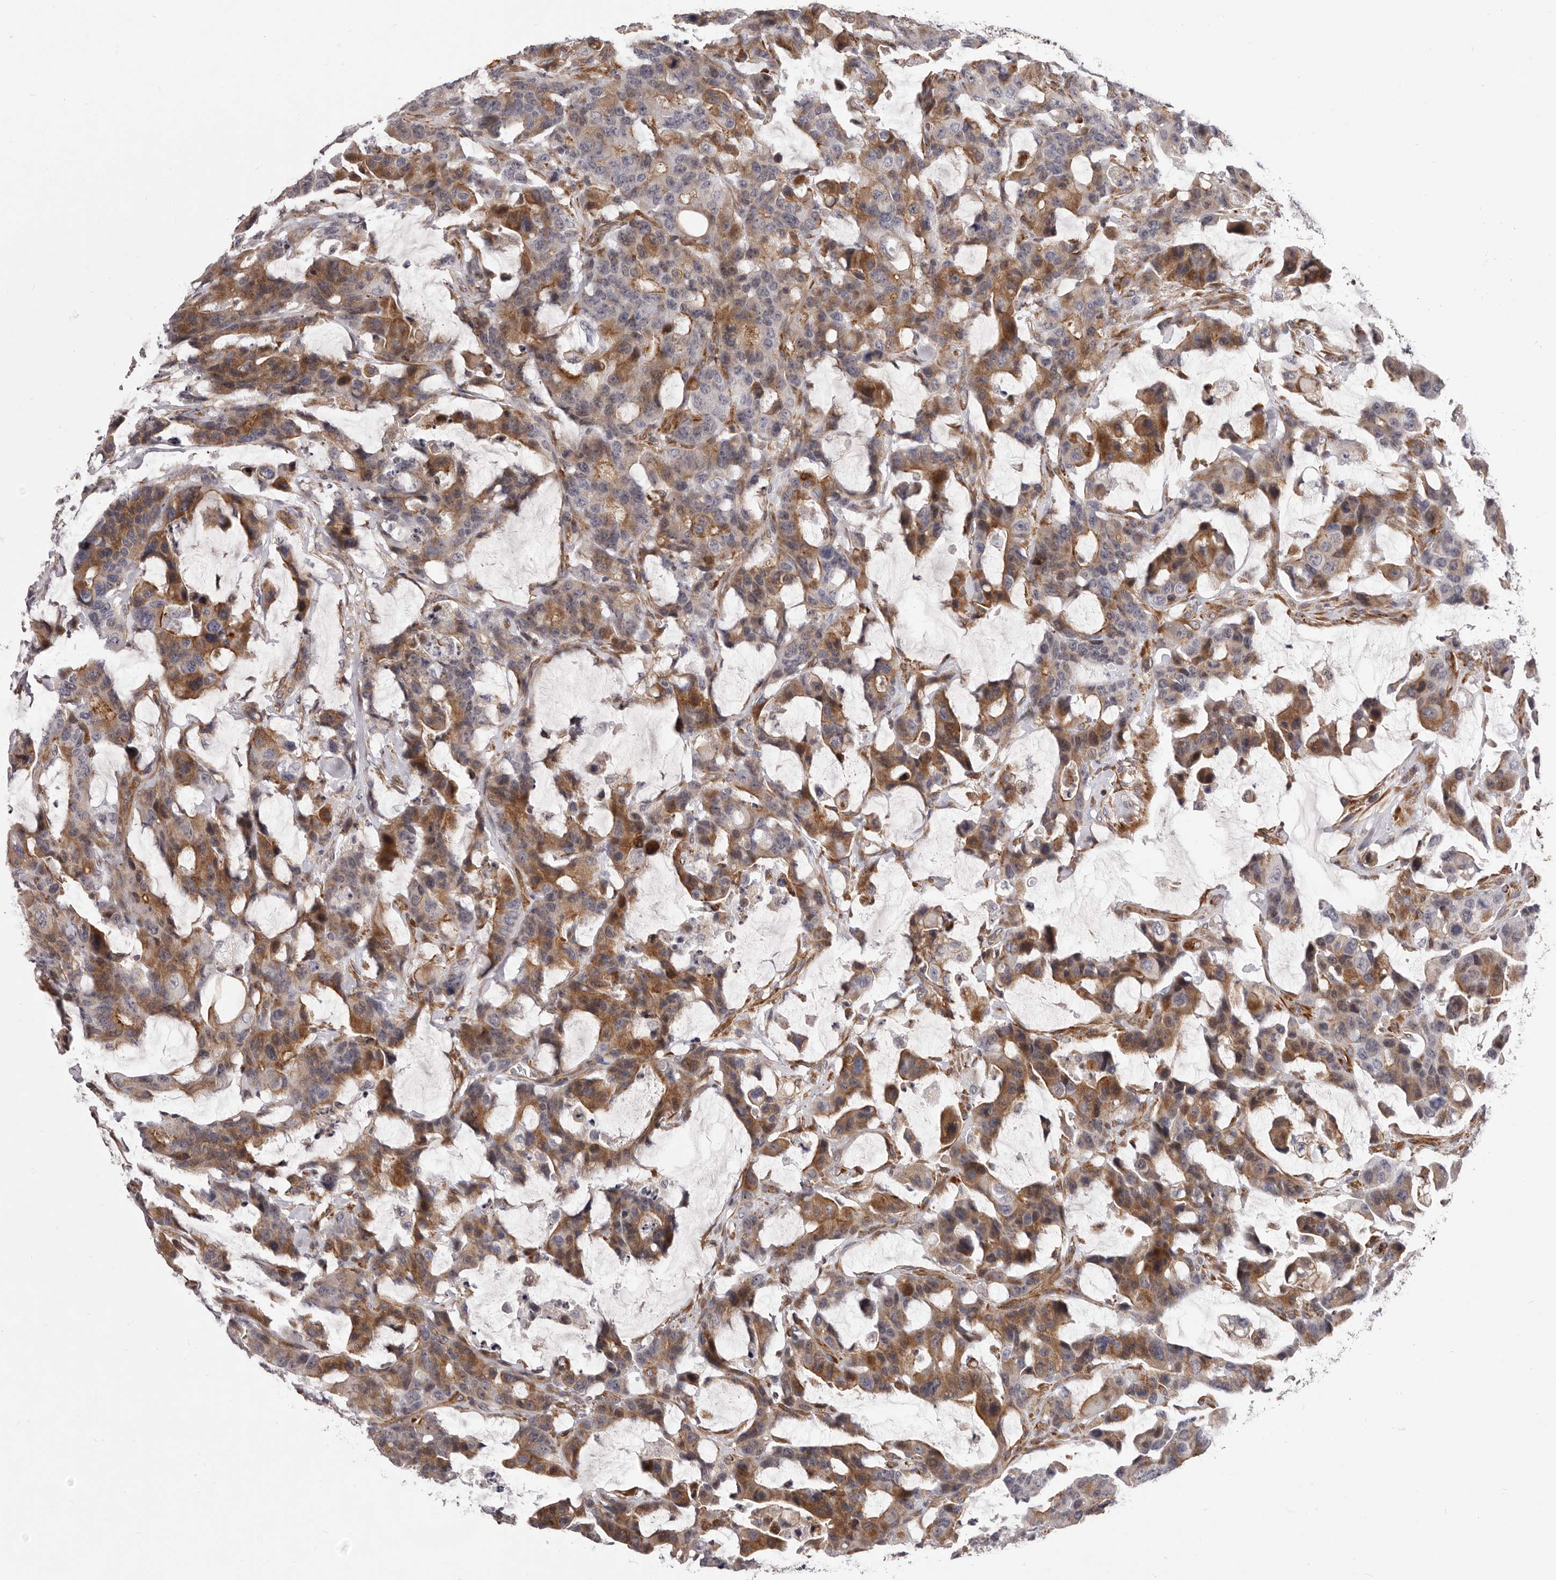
{"staining": {"intensity": "moderate", "quantity": ">75%", "location": "cytoplasmic/membranous"}, "tissue": "colorectal cancer", "cell_type": "Tumor cells", "image_type": "cancer", "snomed": [{"axis": "morphology", "description": "Adenocarcinoma, NOS"}, {"axis": "topography", "description": "Colon"}], "caption": "This image exhibits immunohistochemistry (IHC) staining of adenocarcinoma (colorectal), with medium moderate cytoplasmic/membranous staining in about >75% of tumor cells.", "gene": "ALPK1", "patient": {"sex": "male", "age": 76}}